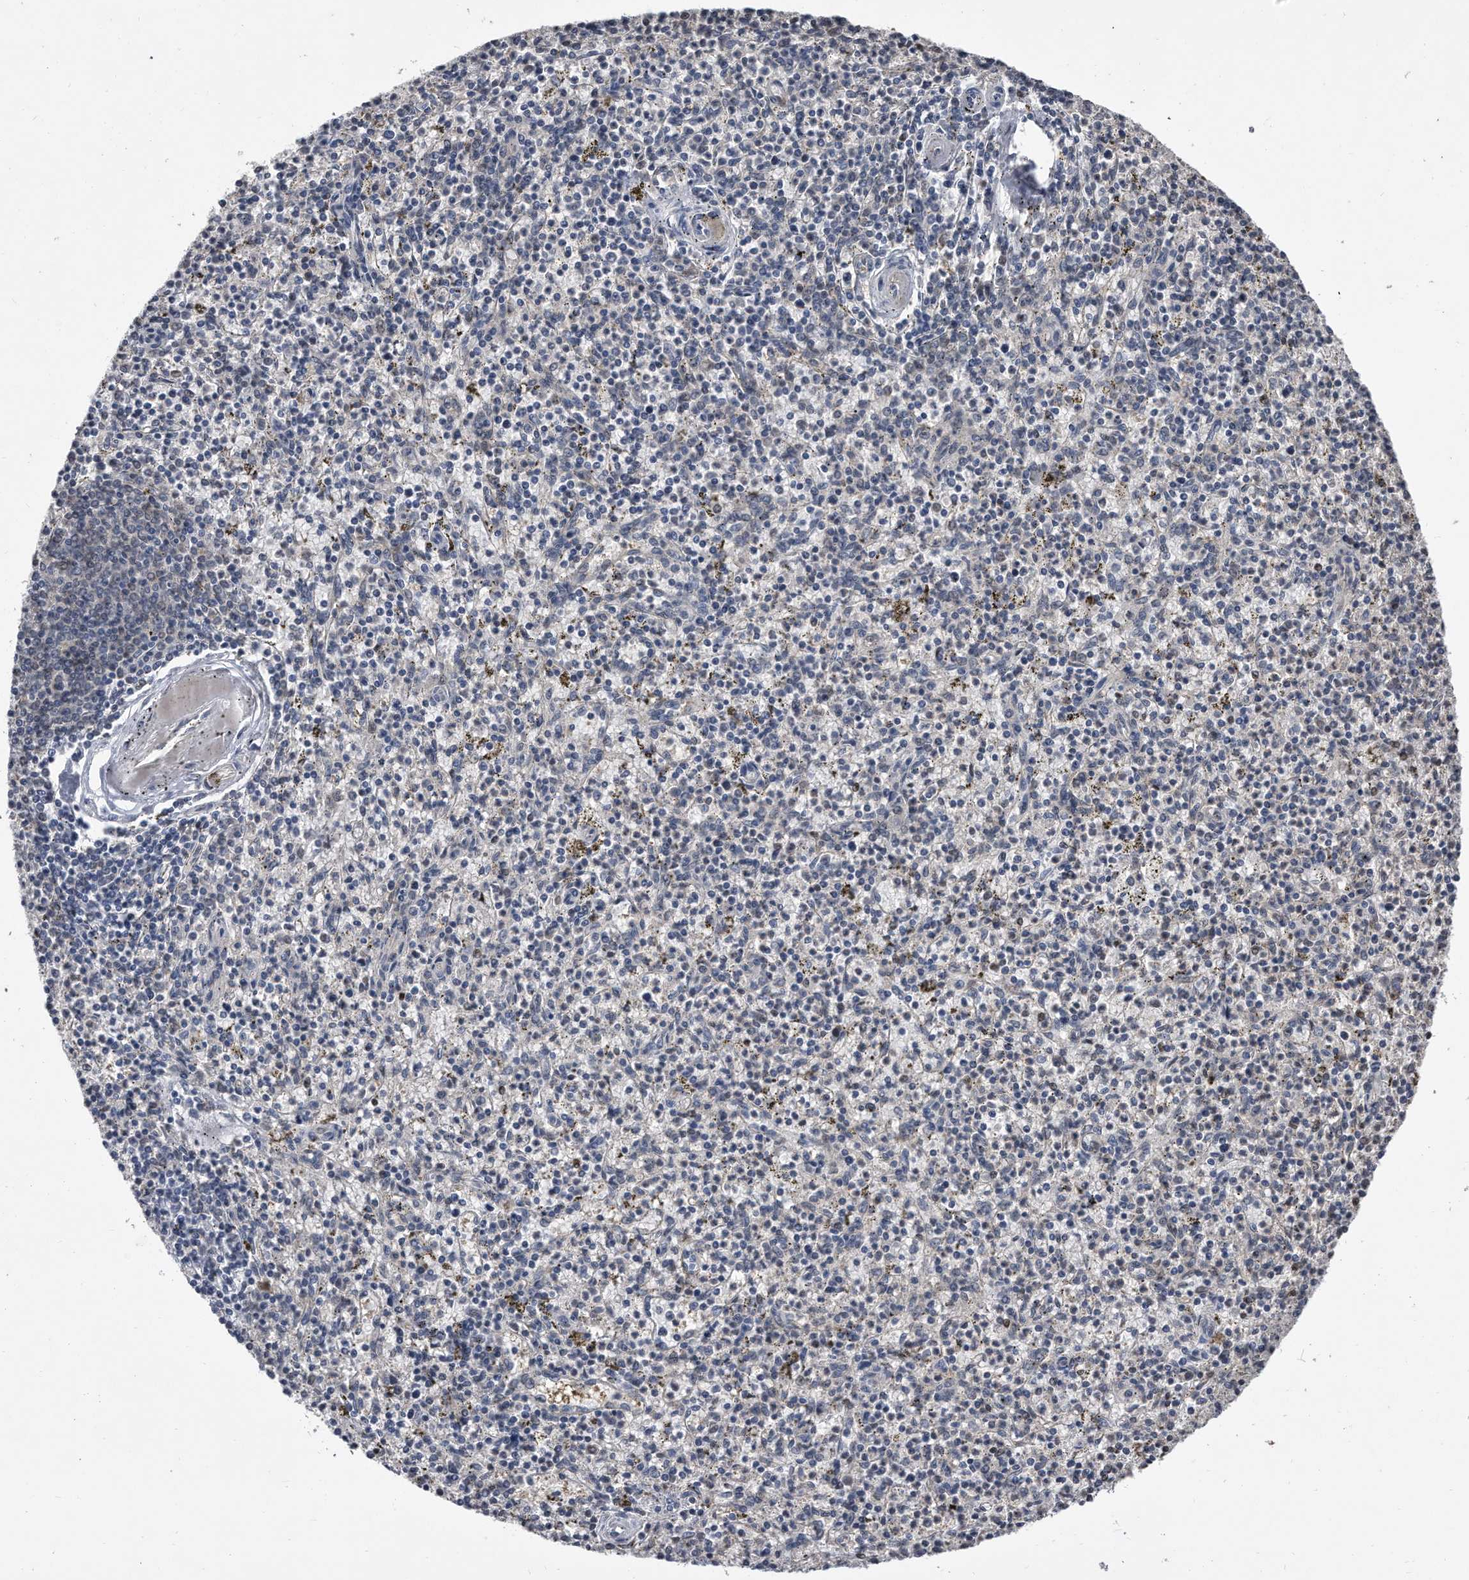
{"staining": {"intensity": "moderate", "quantity": "<25%", "location": "nuclear"}, "tissue": "spleen", "cell_type": "Cells in red pulp", "image_type": "normal", "snomed": [{"axis": "morphology", "description": "Normal tissue, NOS"}, {"axis": "topography", "description": "Spleen"}], "caption": "Protein staining shows moderate nuclear positivity in approximately <25% of cells in red pulp in unremarkable spleen. Immunohistochemistry stains the protein in brown and the nuclei are stained blue.", "gene": "RAD23B", "patient": {"sex": "male", "age": 72}}